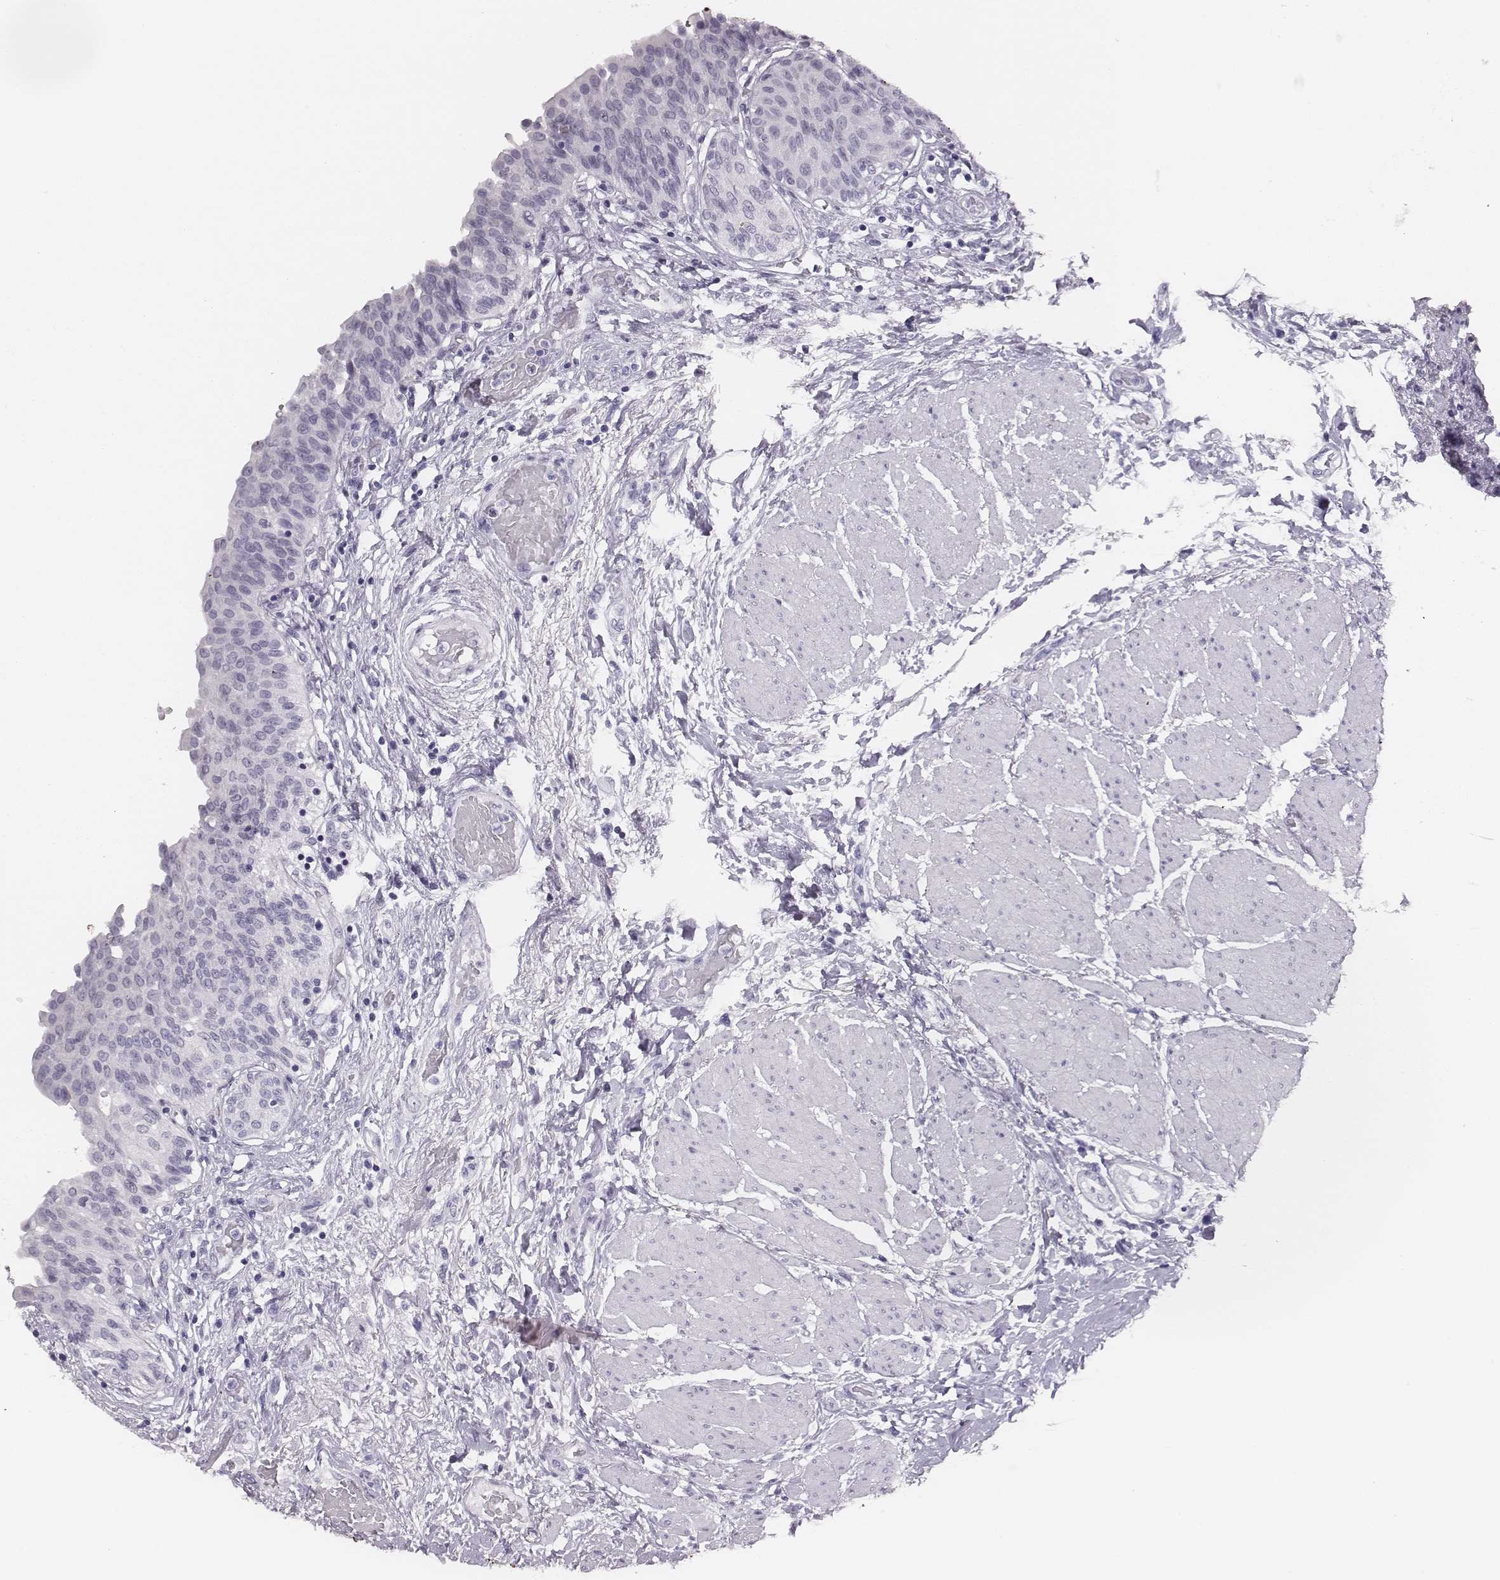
{"staining": {"intensity": "negative", "quantity": "none", "location": "none"}, "tissue": "urinary bladder", "cell_type": "Urothelial cells", "image_type": "normal", "snomed": [{"axis": "morphology", "description": "Normal tissue, NOS"}, {"axis": "morphology", "description": "Metaplasia, NOS"}, {"axis": "topography", "description": "Urinary bladder"}], "caption": "This is a micrograph of IHC staining of benign urinary bladder, which shows no expression in urothelial cells.", "gene": "H1", "patient": {"sex": "male", "age": 68}}